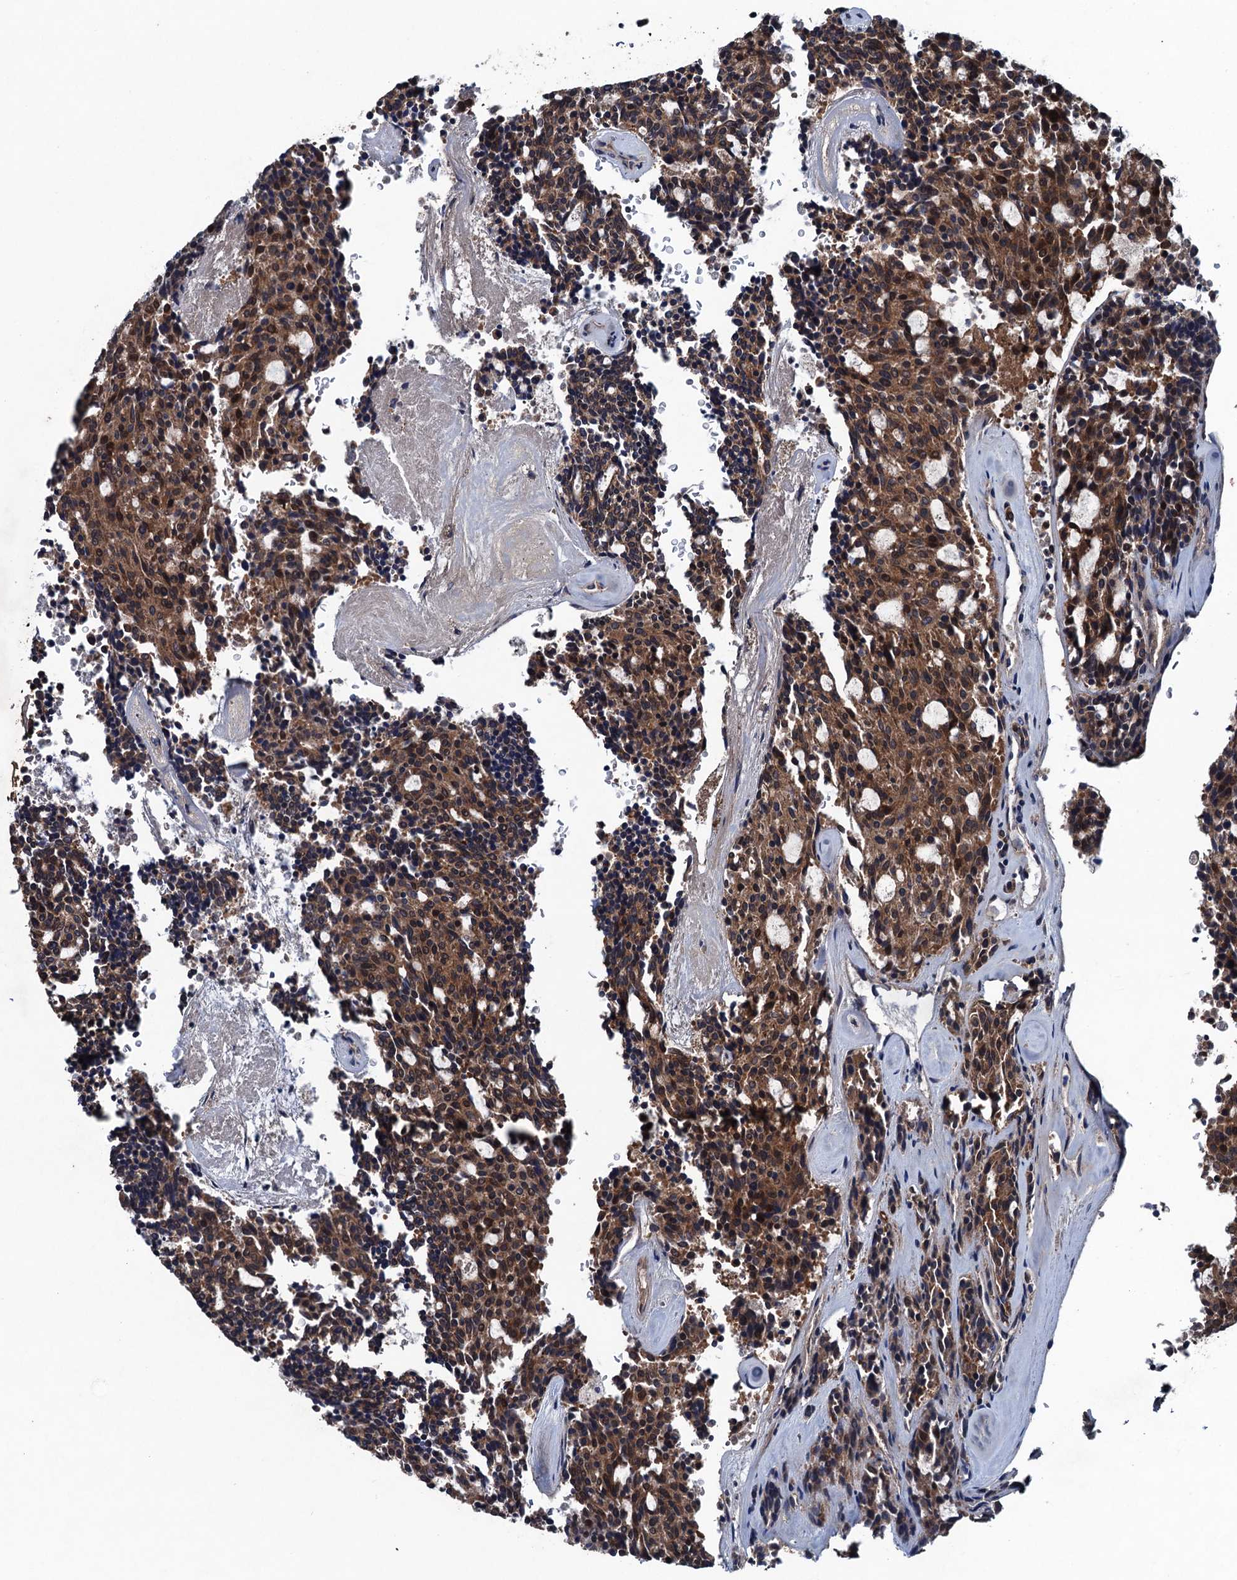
{"staining": {"intensity": "strong", "quantity": ">75%", "location": "cytoplasmic/membranous,nuclear"}, "tissue": "carcinoid", "cell_type": "Tumor cells", "image_type": "cancer", "snomed": [{"axis": "morphology", "description": "Carcinoid, malignant, NOS"}, {"axis": "topography", "description": "Pancreas"}], "caption": "This image exhibits immunohistochemistry staining of human carcinoid, with high strong cytoplasmic/membranous and nuclear expression in about >75% of tumor cells.", "gene": "BLTP3B", "patient": {"sex": "female", "age": 54}}